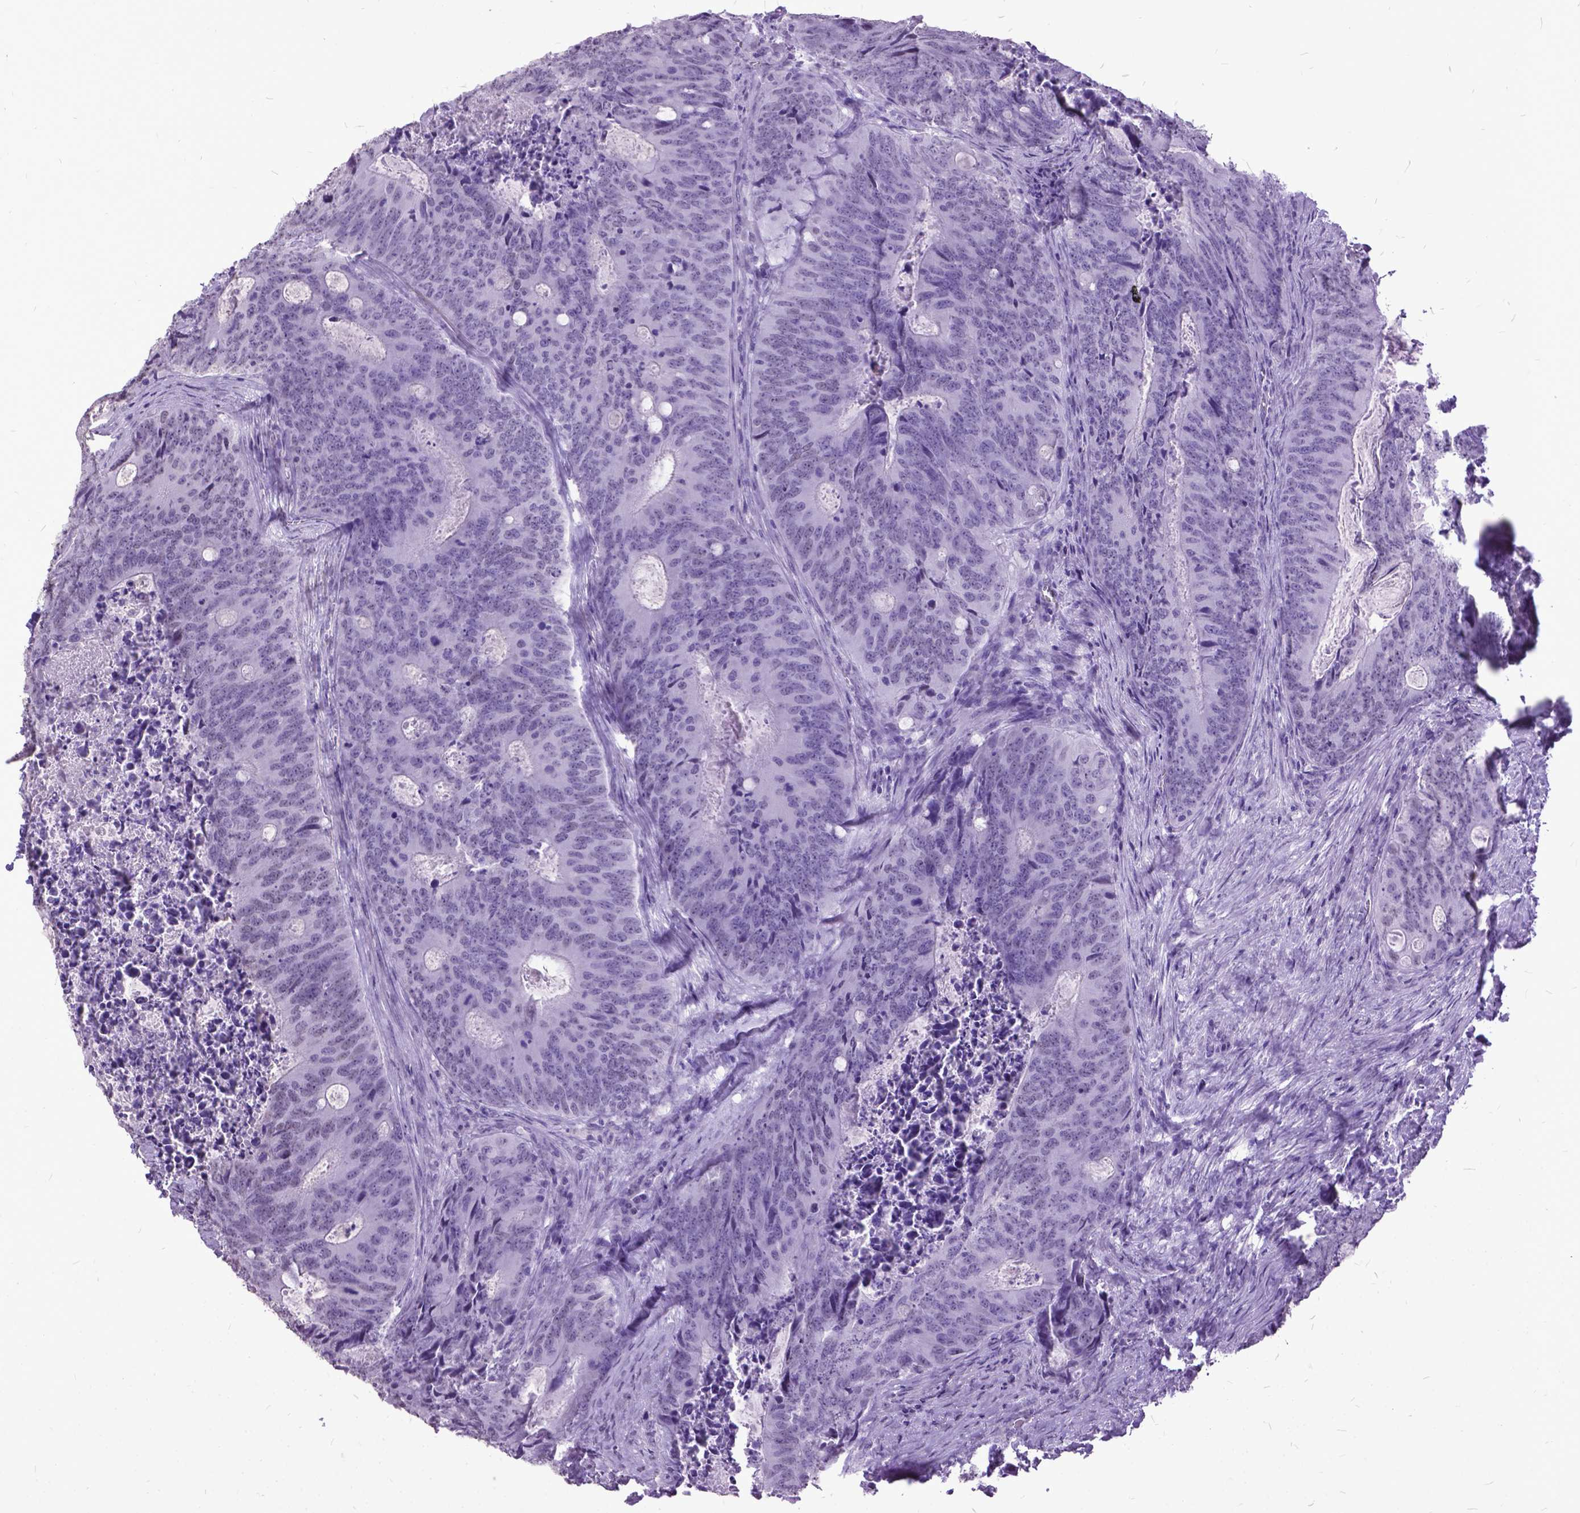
{"staining": {"intensity": "negative", "quantity": "none", "location": "none"}, "tissue": "colorectal cancer", "cell_type": "Tumor cells", "image_type": "cancer", "snomed": [{"axis": "morphology", "description": "Adenocarcinoma, NOS"}, {"axis": "topography", "description": "Colon"}], "caption": "Tumor cells are negative for brown protein staining in adenocarcinoma (colorectal).", "gene": "MARCHF10", "patient": {"sex": "male", "age": 67}}